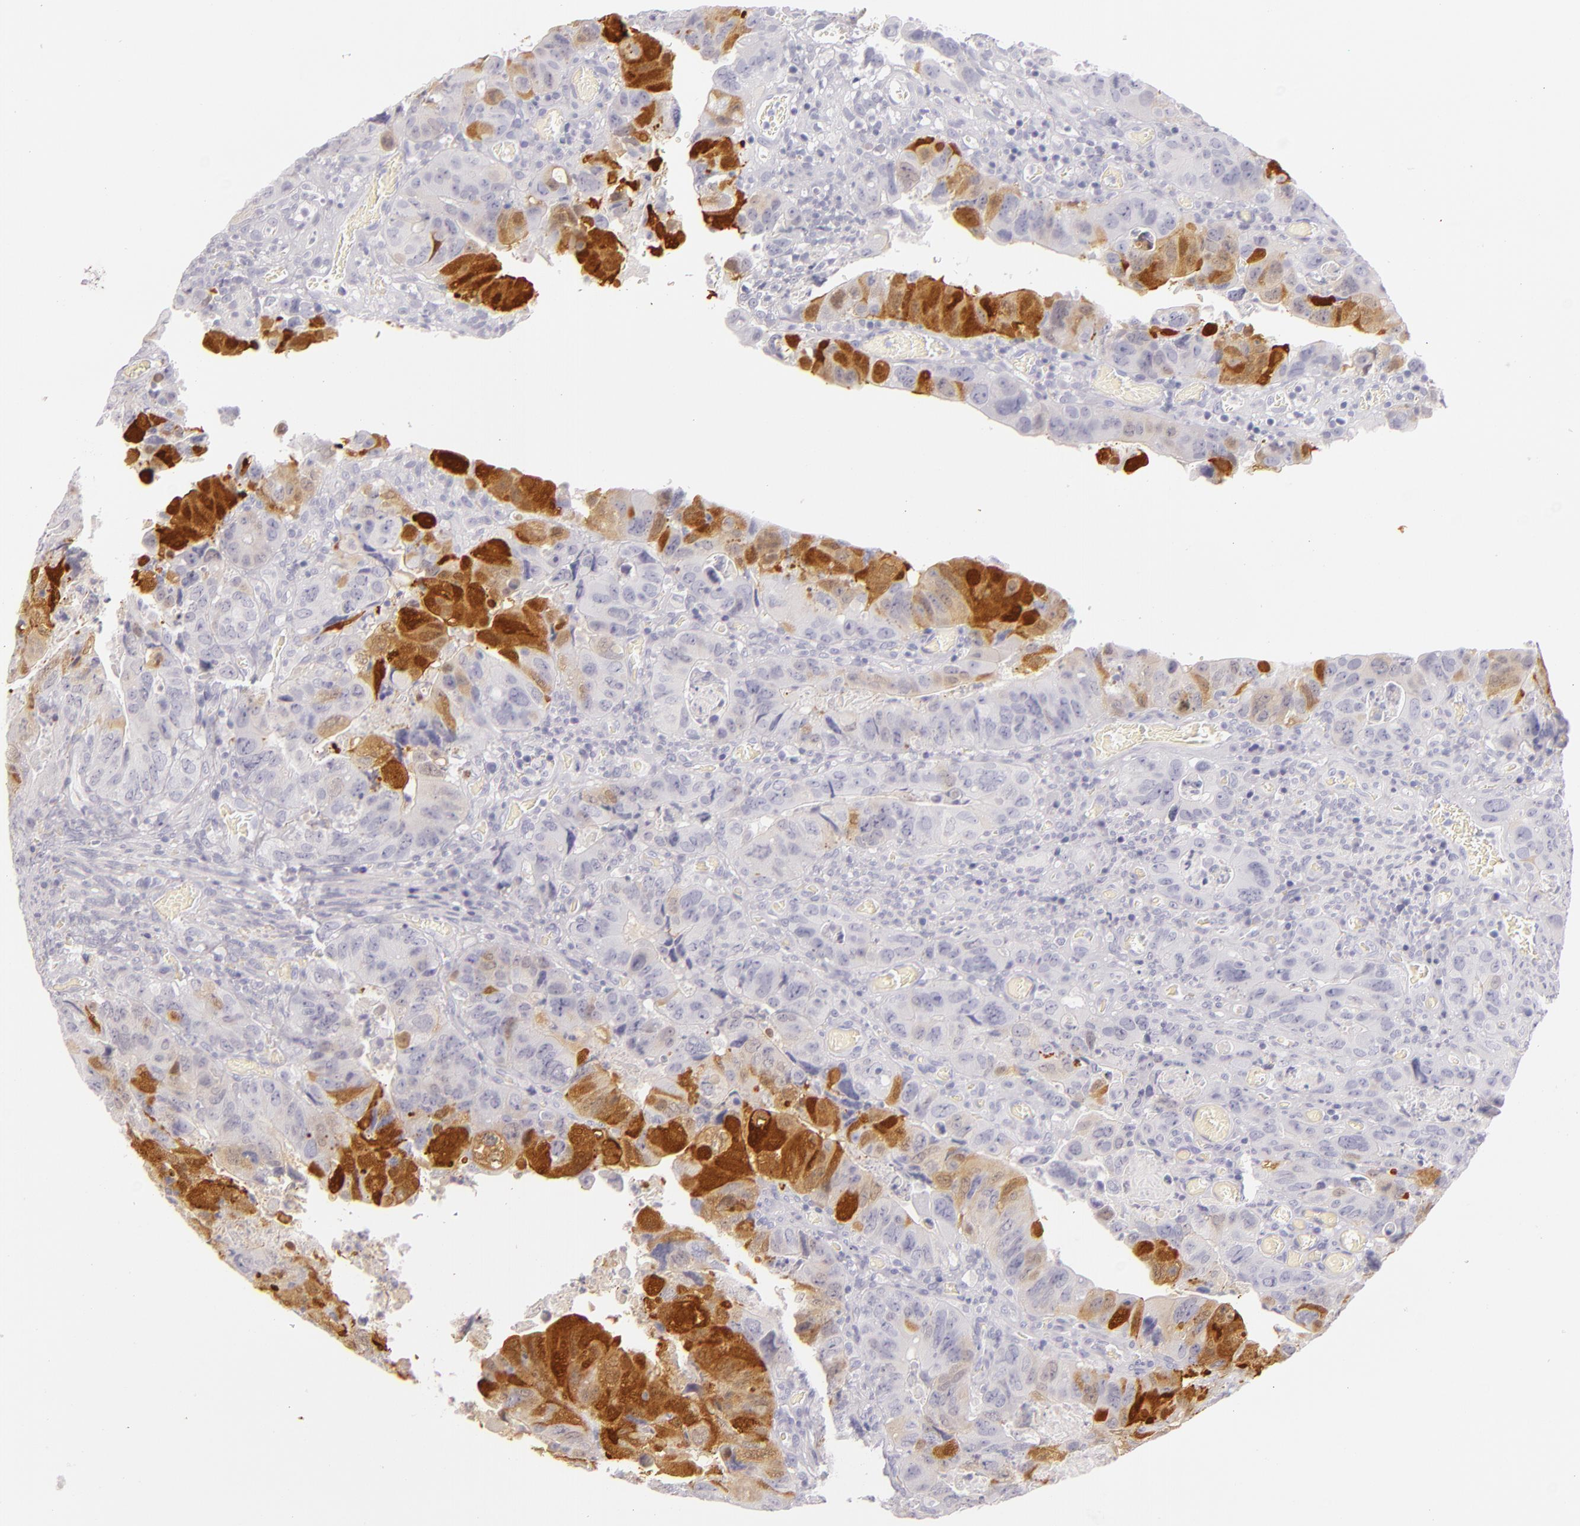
{"staining": {"intensity": "strong", "quantity": "25%-75%", "location": "cytoplasmic/membranous"}, "tissue": "colorectal cancer", "cell_type": "Tumor cells", "image_type": "cancer", "snomed": [{"axis": "morphology", "description": "Adenocarcinoma, NOS"}, {"axis": "topography", "description": "Rectum"}], "caption": "IHC histopathology image of colorectal cancer stained for a protein (brown), which demonstrates high levels of strong cytoplasmic/membranous expression in approximately 25%-75% of tumor cells.", "gene": "FABP1", "patient": {"sex": "female", "age": 82}}